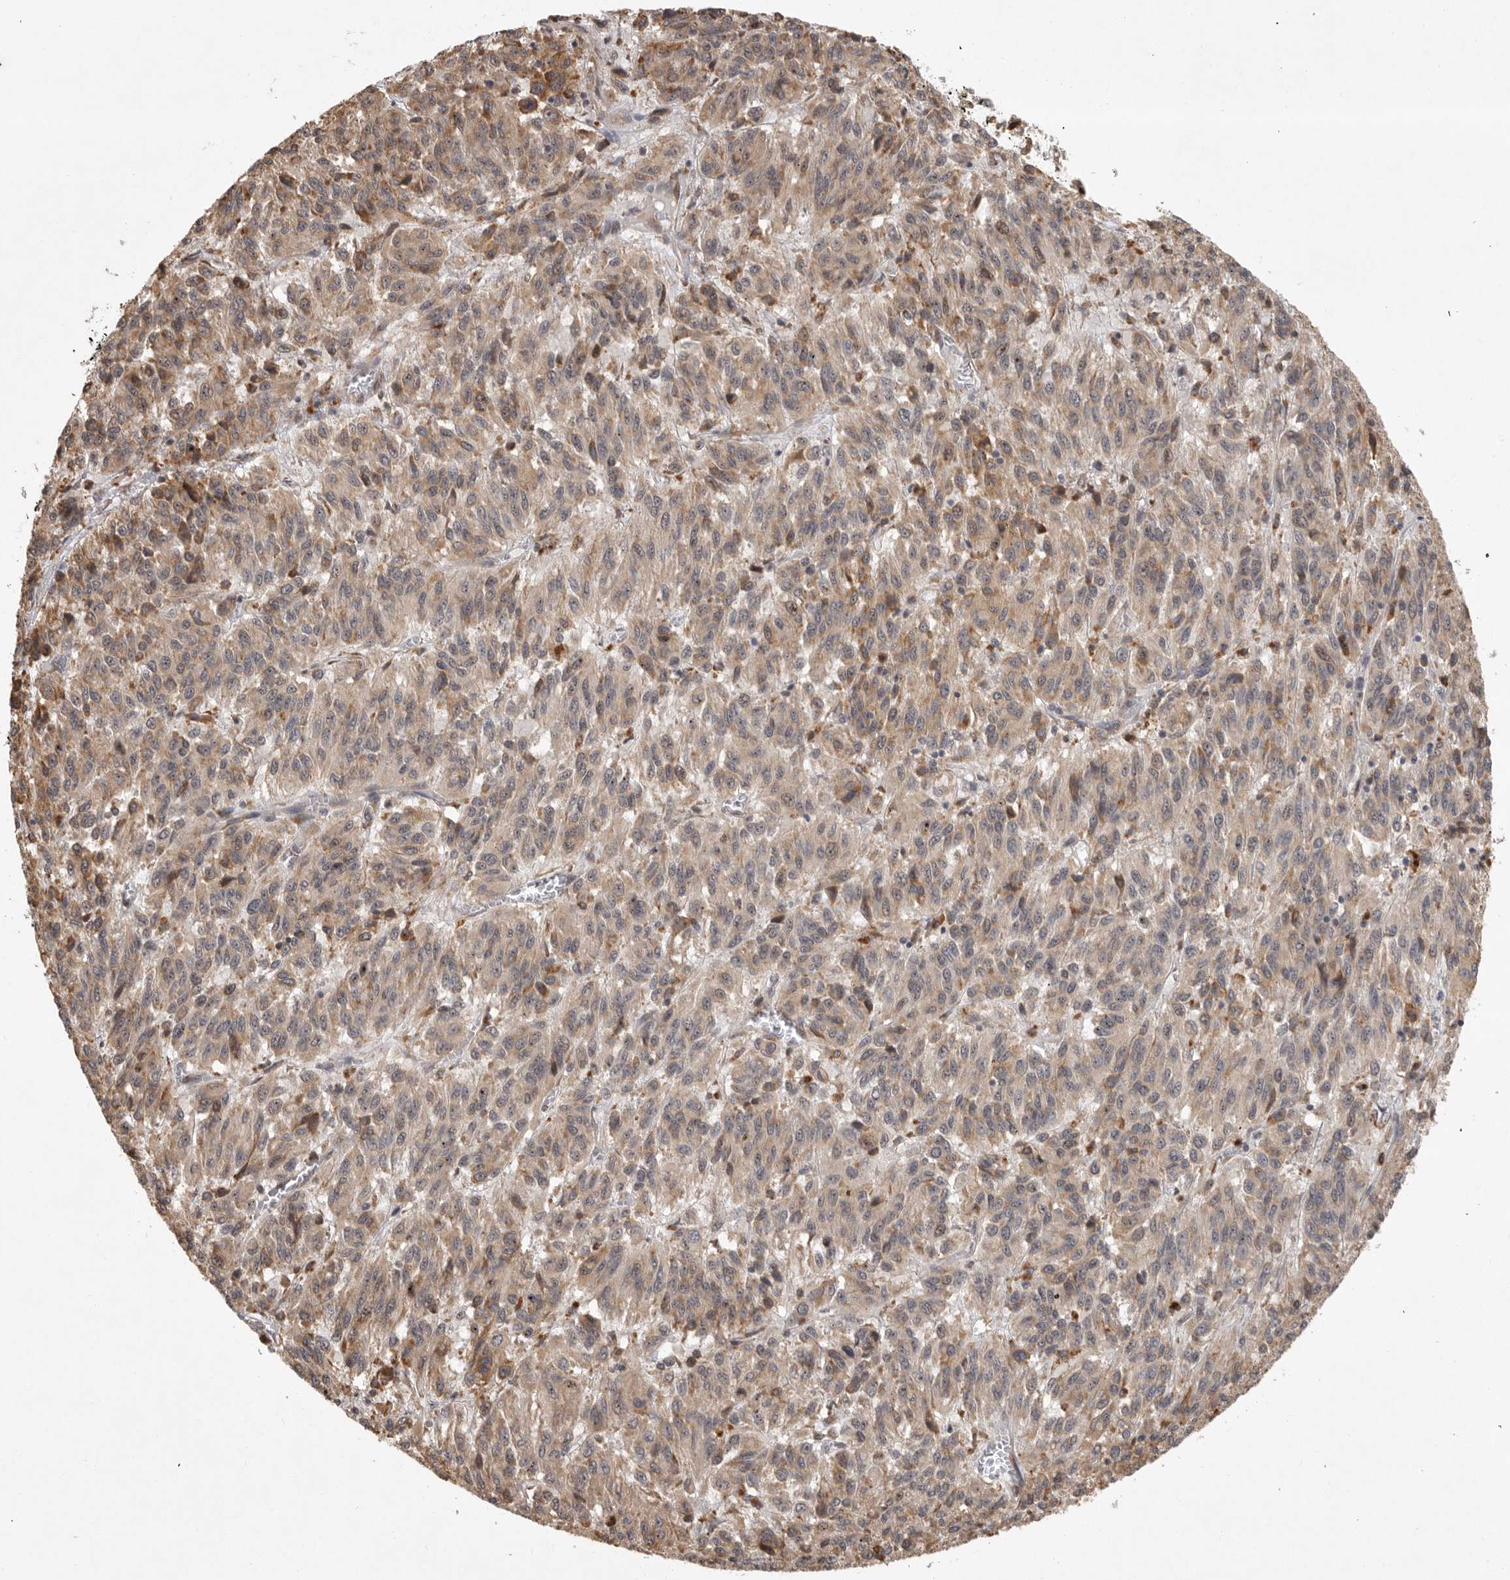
{"staining": {"intensity": "weak", "quantity": ">75%", "location": "cytoplasmic/membranous"}, "tissue": "melanoma", "cell_type": "Tumor cells", "image_type": "cancer", "snomed": [{"axis": "morphology", "description": "Malignant melanoma, Metastatic site"}, {"axis": "topography", "description": "Lung"}], "caption": "The histopathology image displays a brown stain indicating the presence of a protein in the cytoplasmic/membranous of tumor cells in melanoma.", "gene": "ZNF83", "patient": {"sex": "male", "age": 64}}